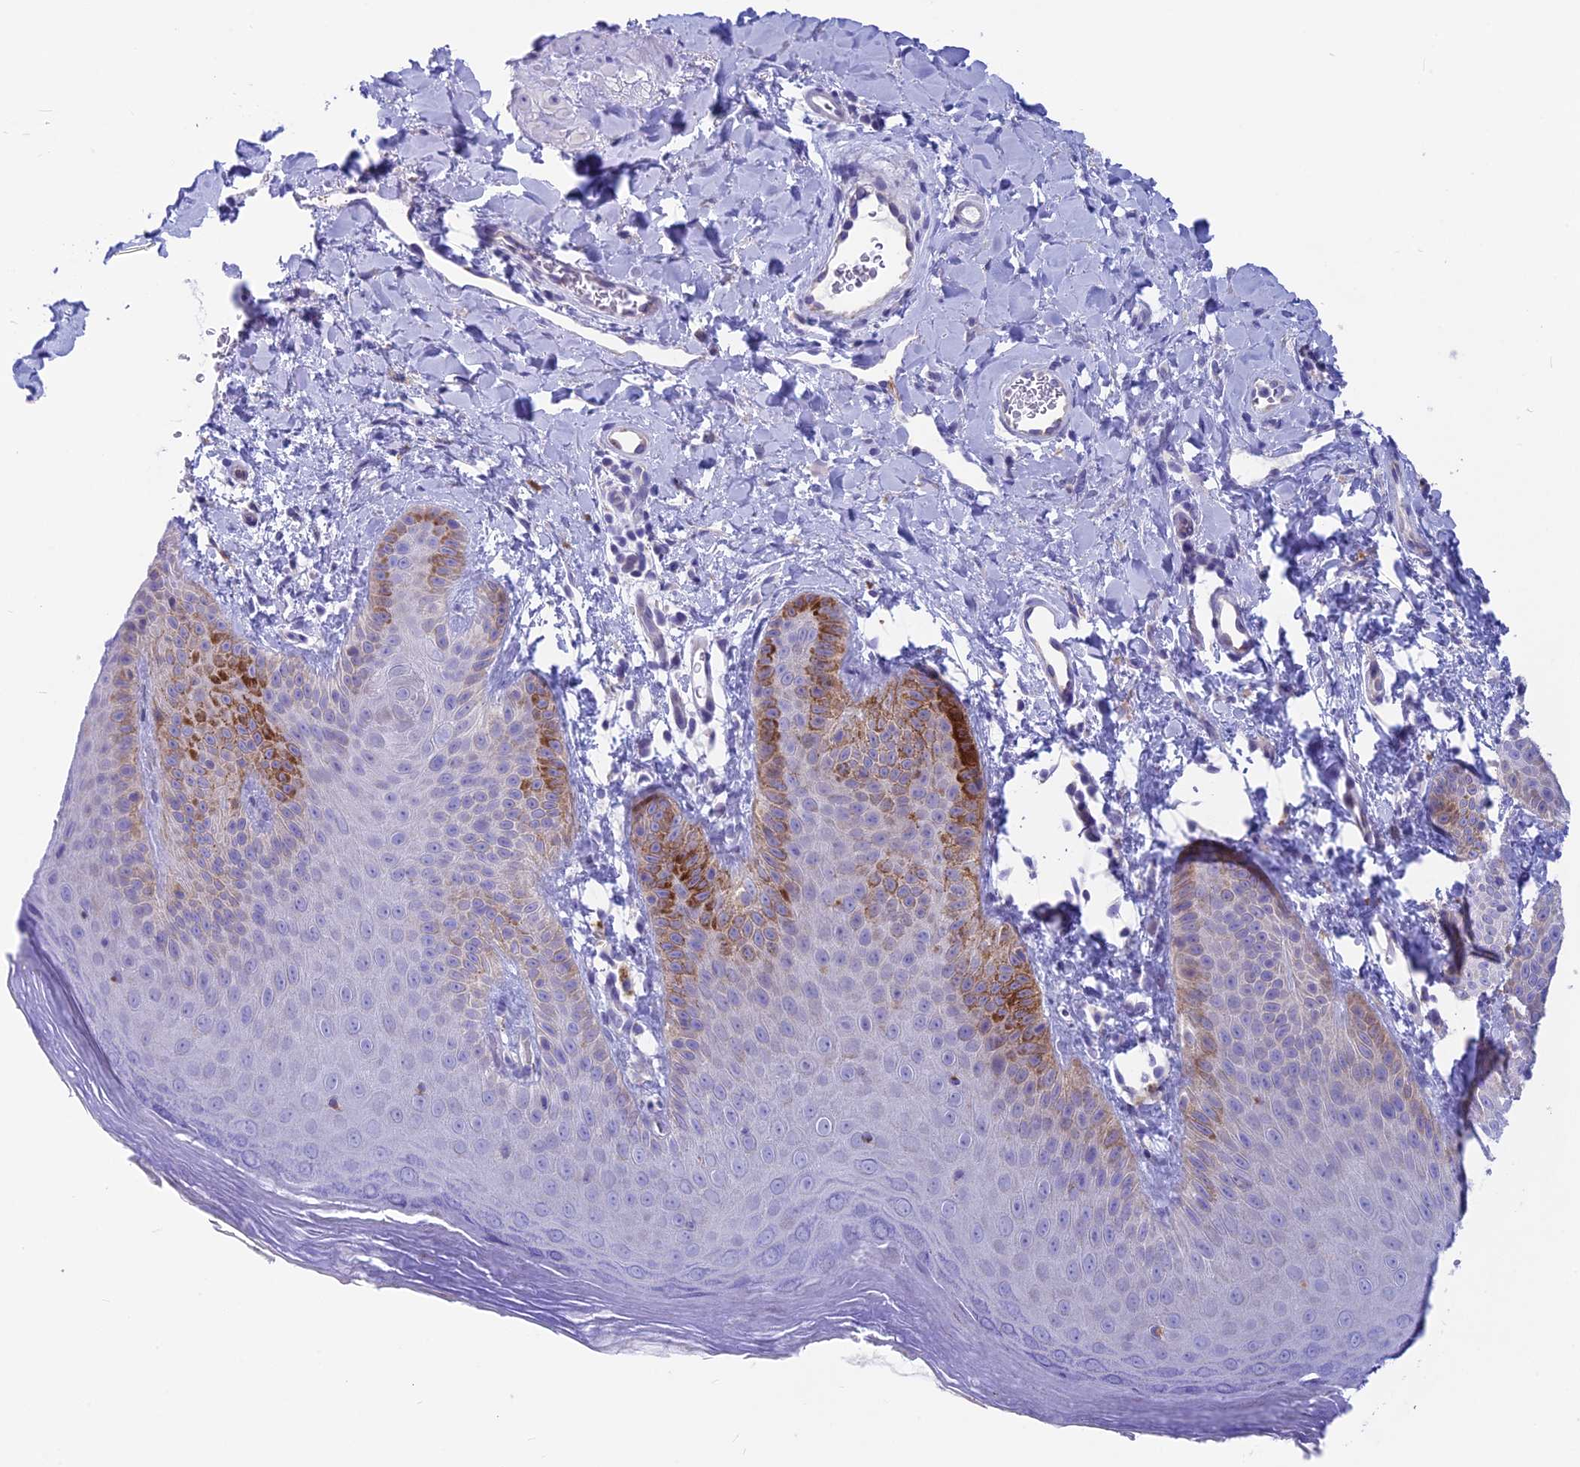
{"staining": {"intensity": "moderate", "quantity": "<25%", "location": "cytoplasmic/membranous"}, "tissue": "skin", "cell_type": "Epidermal cells", "image_type": "normal", "snomed": [{"axis": "morphology", "description": "Normal tissue, NOS"}, {"axis": "morphology", "description": "Neoplasm, malignant, NOS"}, {"axis": "topography", "description": "Anal"}], "caption": "This is a photomicrograph of immunohistochemistry (IHC) staining of normal skin, which shows moderate staining in the cytoplasmic/membranous of epidermal cells.", "gene": "SNTN", "patient": {"sex": "male", "age": 47}}